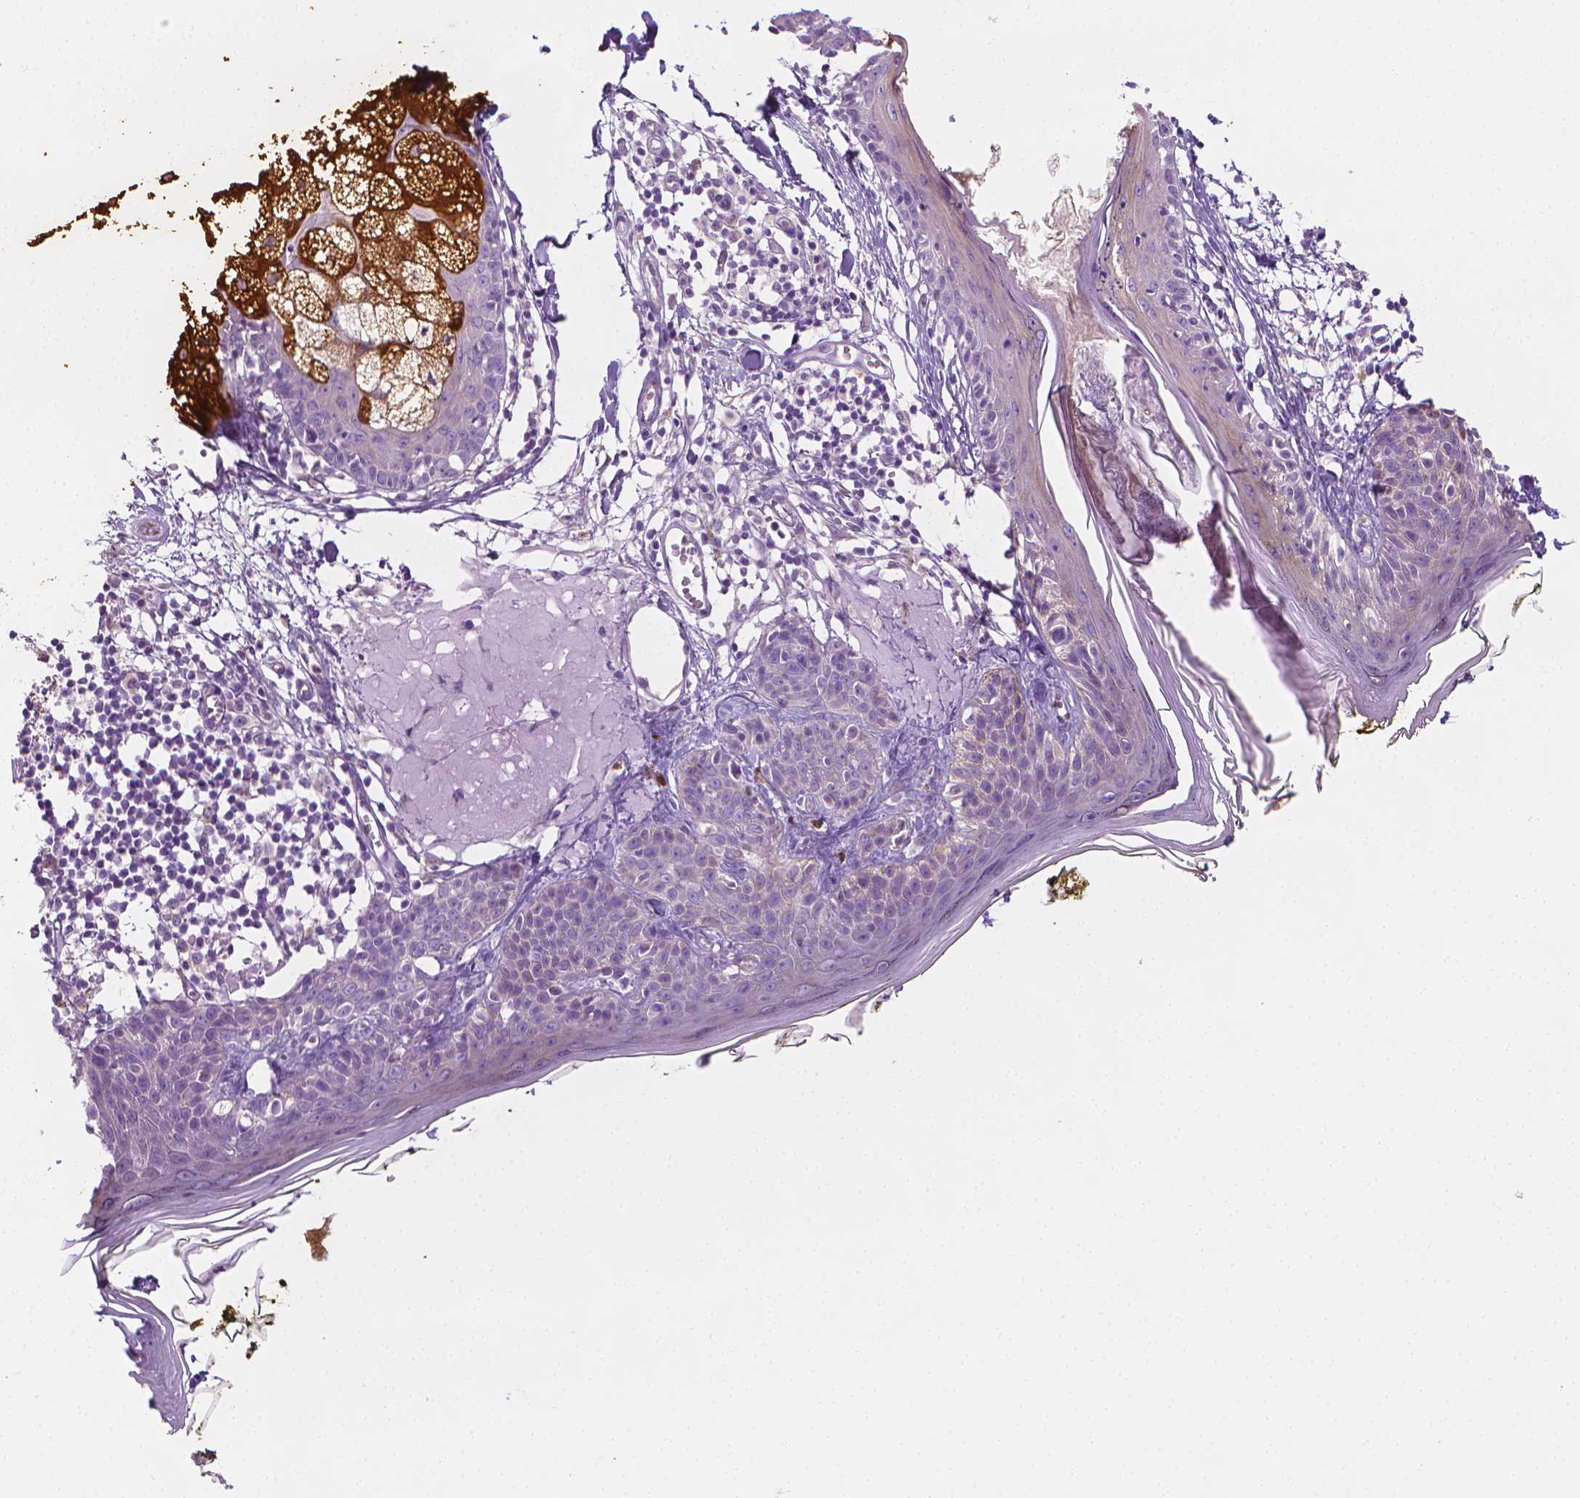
{"staining": {"intensity": "negative", "quantity": "none", "location": "none"}, "tissue": "skin", "cell_type": "Fibroblasts", "image_type": "normal", "snomed": [{"axis": "morphology", "description": "Normal tissue, NOS"}, {"axis": "topography", "description": "Skin"}], "caption": "Fibroblasts show no significant positivity in unremarkable skin. The staining is performed using DAB brown chromogen with nuclei counter-stained in using hematoxylin.", "gene": "FASN", "patient": {"sex": "male", "age": 76}}